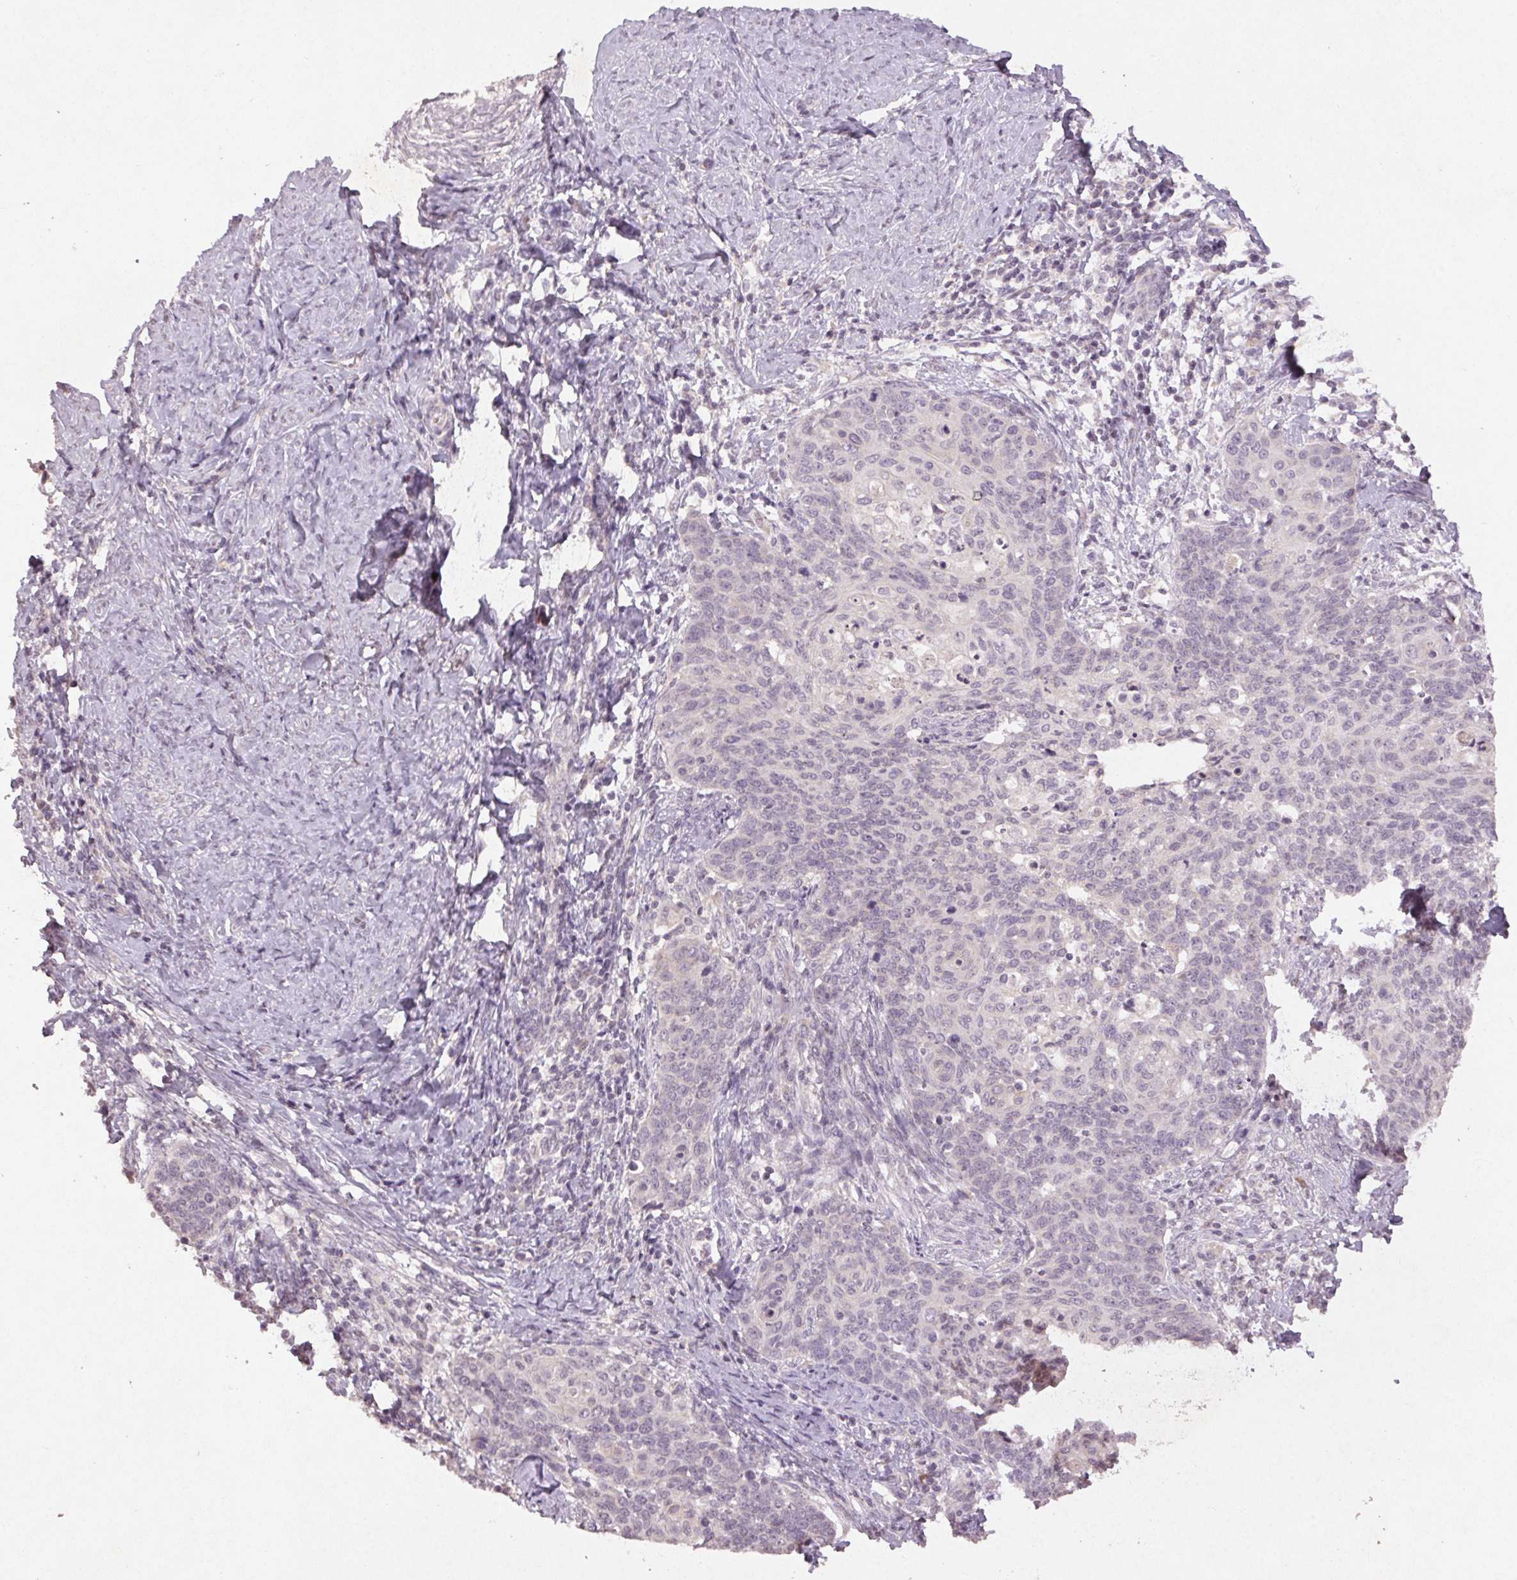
{"staining": {"intensity": "negative", "quantity": "none", "location": "none"}, "tissue": "cervical cancer", "cell_type": "Tumor cells", "image_type": "cancer", "snomed": [{"axis": "morphology", "description": "Normal tissue, NOS"}, {"axis": "morphology", "description": "Squamous cell carcinoma, NOS"}, {"axis": "topography", "description": "Cervix"}], "caption": "The micrograph displays no staining of tumor cells in cervical cancer.", "gene": "KLRC3", "patient": {"sex": "female", "age": 39}}